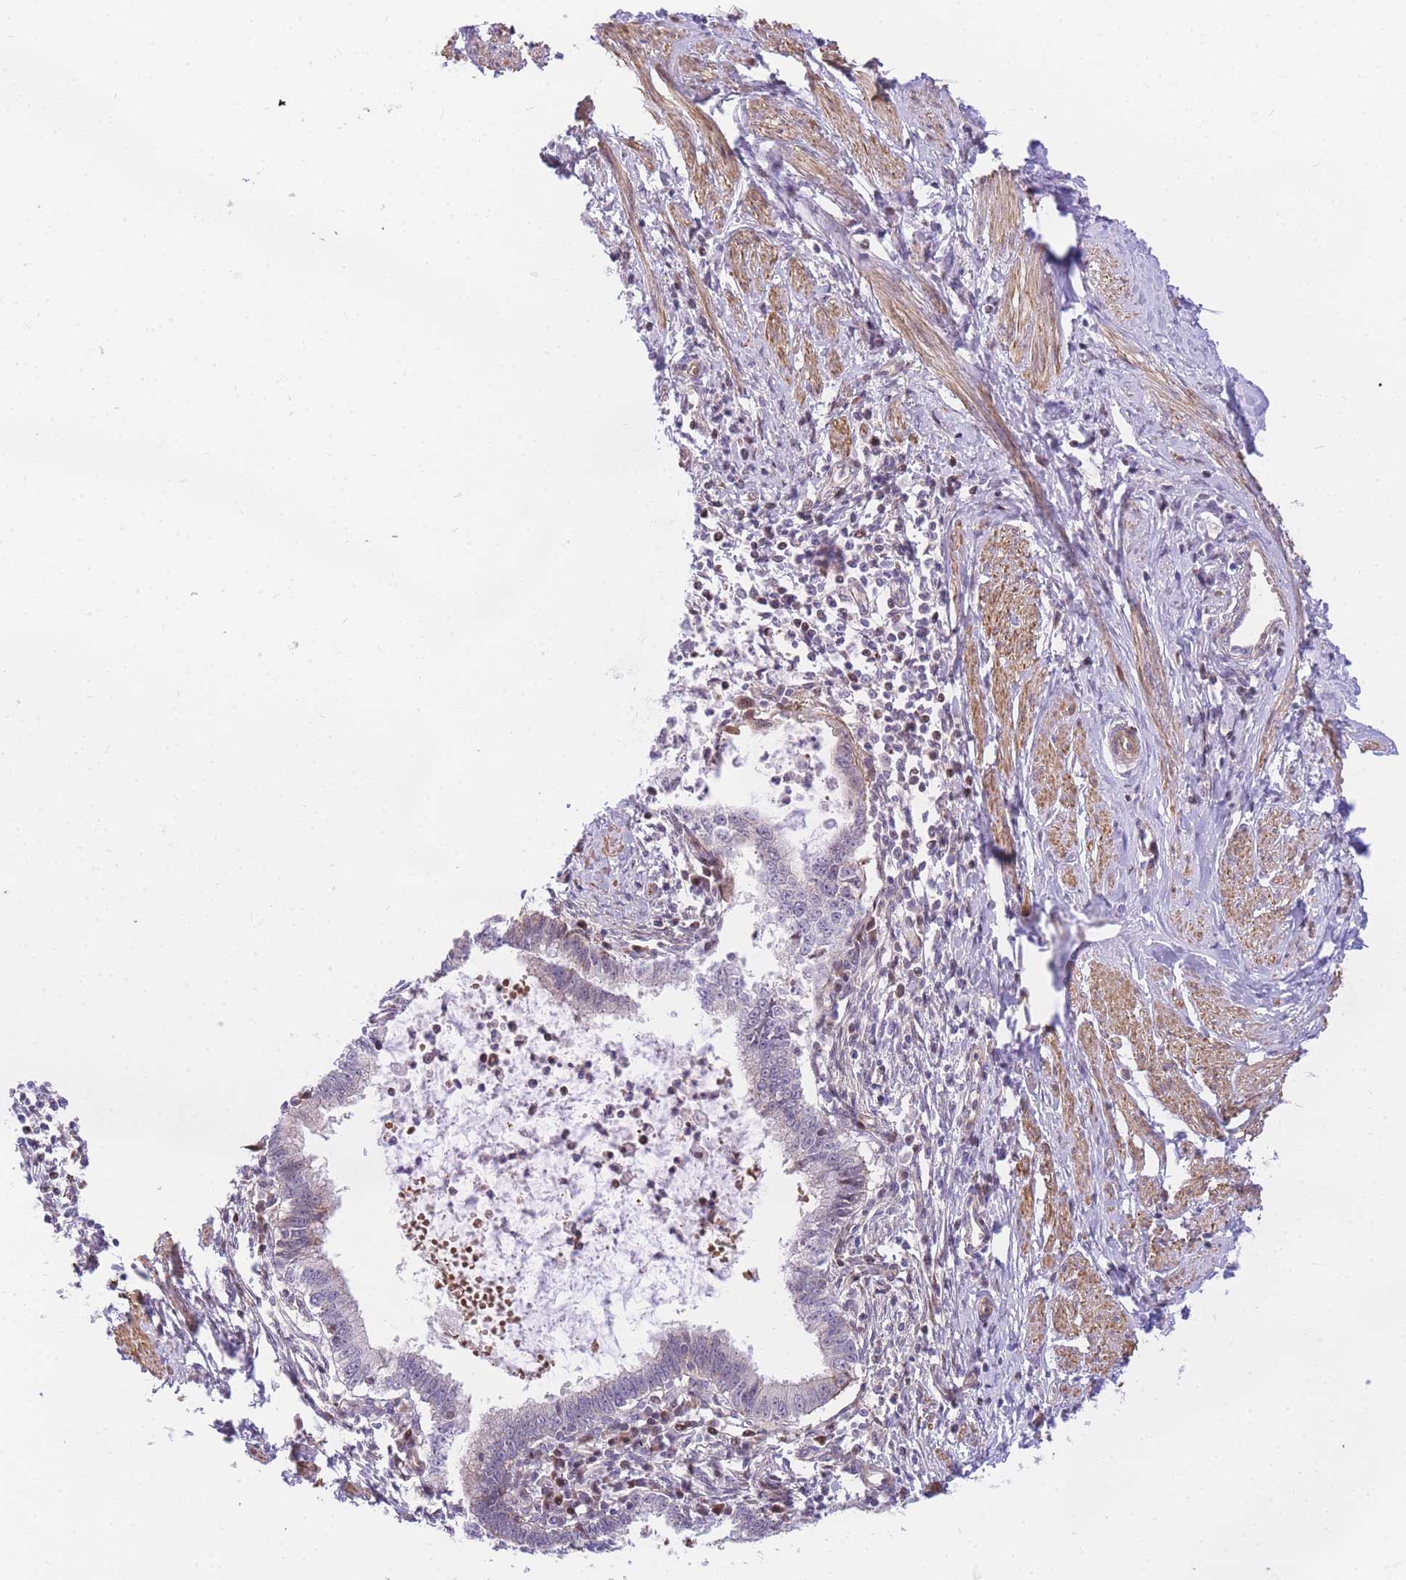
{"staining": {"intensity": "negative", "quantity": "none", "location": "none"}, "tissue": "cervical cancer", "cell_type": "Tumor cells", "image_type": "cancer", "snomed": [{"axis": "morphology", "description": "Adenocarcinoma, NOS"}, {"axis": "topography", "description": "Cervix"}], "caption": "This is a histopathology image of immunohistochemistry staining of cervical adenocarcinoma, which shows no staining in tumor cells.", "gene": "S100PBP", "patient": {"sex": "female", "age": 36}}